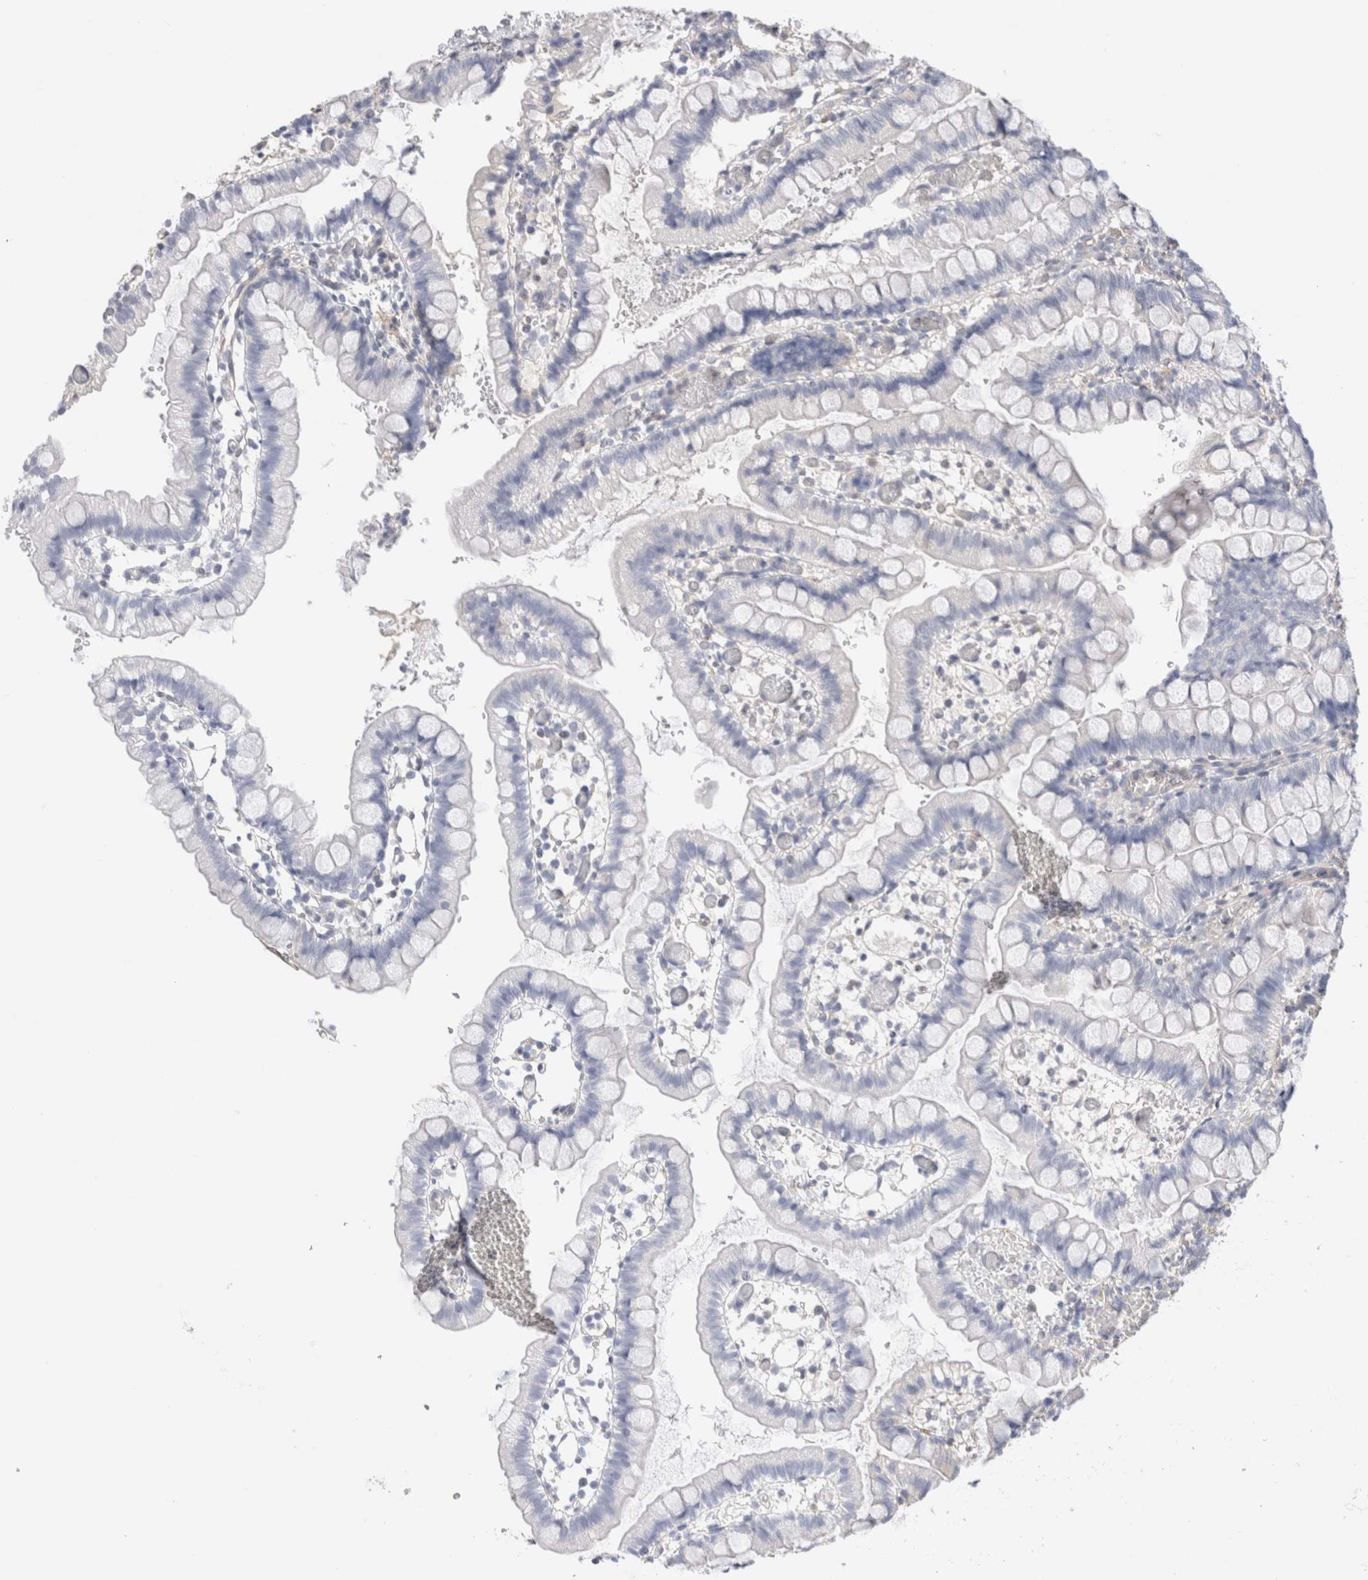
{"staining": {"intensity": "weak", "quantity": "<25%", "location": "cytoplasmic/membranous"}, "tissue": "small intestine", "cell_type": "Glandular cells", "image_type": "normal", "snomed": [{"axis": "morphology", "description": "Normal tissue, NOS"}, {"axis": "morphology", "description": "Developmental malformation"}, {"axis": "topography", "description": "Small intestine"}], "caption": "Image shows no significant protein expression in glandular cells of benign small intestine. (Stains: DAB immunohistochemistry with hematoxylin counter stain, Microscopy: brightfield microscopy at high magnification).", "gene": "CAPN2", "patient": {"sex": "male"}}